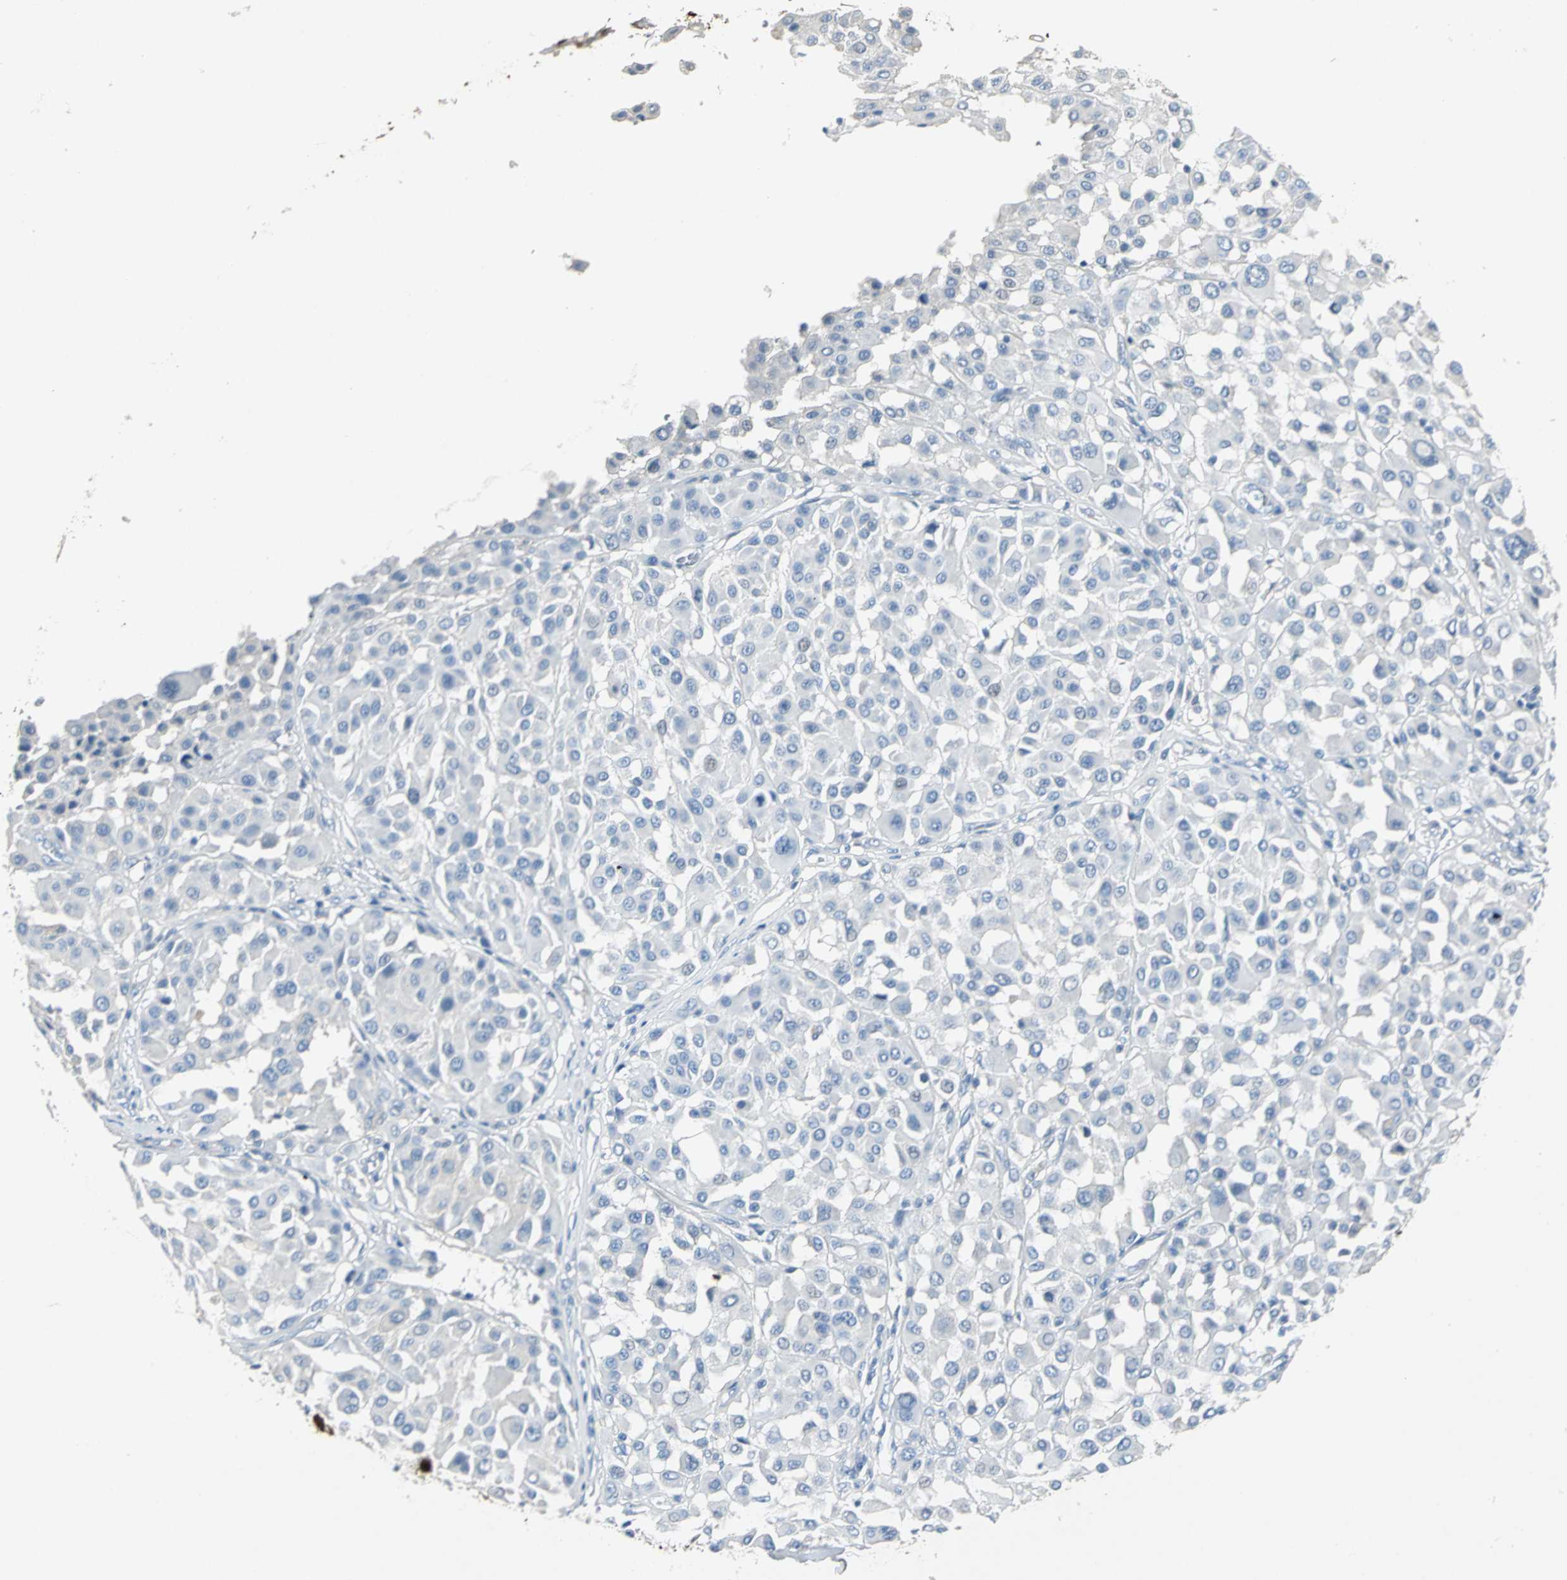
{"staining": {"intensity": "negative", "quantity": "none", "location": "none"}, "tissue": "melanoma", "cell_type": "Tumor cells", "image_type": "cancer", "snomed": [{"axis": "morphology", "description": "Malignant melanoma, Metastatic site"}, {"axis": "topography", "description": "Soft tissue"}], "caption": "Tumor cells show no significant protein positivity in malignant melanoma (metastatic site).", "gene": "EFNB3", "patient": {"sex": "male", "age": 41}}